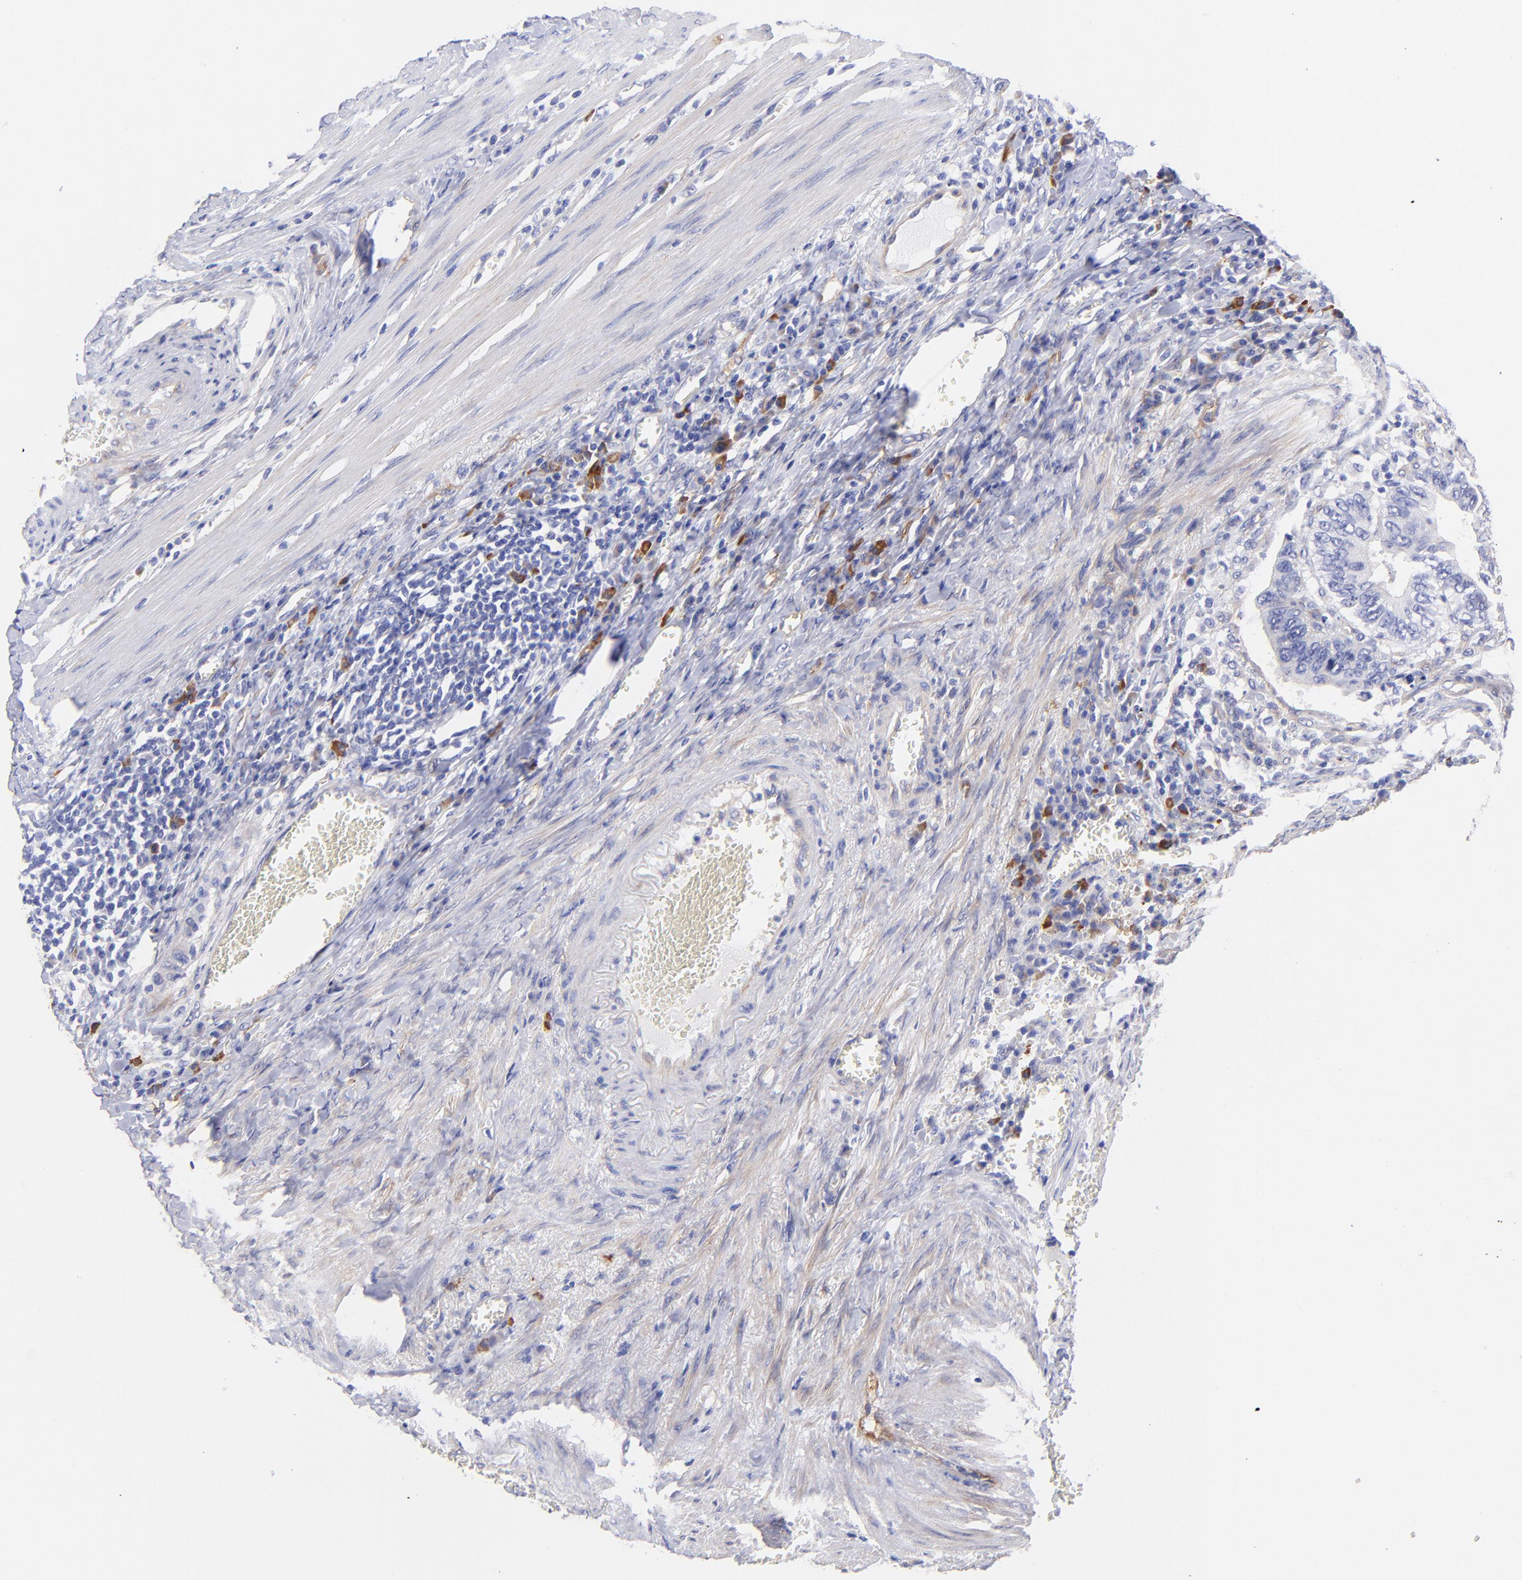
{"staining": {"intensity": "weak", "quantity": "25%-75%", "location": "cytoplasmic/membranous"}, "tissue": "colorectal cancer", "cell_type": "Tumor cells", "image_type": "cancer", "snomed": [{"axis": "morphology", "description": "Adenocarcinoma, NOS"}, {"axis": "topography", "description": "Colon"}], "caption": "Immunohistochemistry of human colorectal cancer (adenocarcinoma) shows low levels of weak cytoplasmic/membranous staining in approximately 25%-75% of tumor cells.", "gene": "PPFIBP1", "patient": {"sex": "male", "age": 72}}